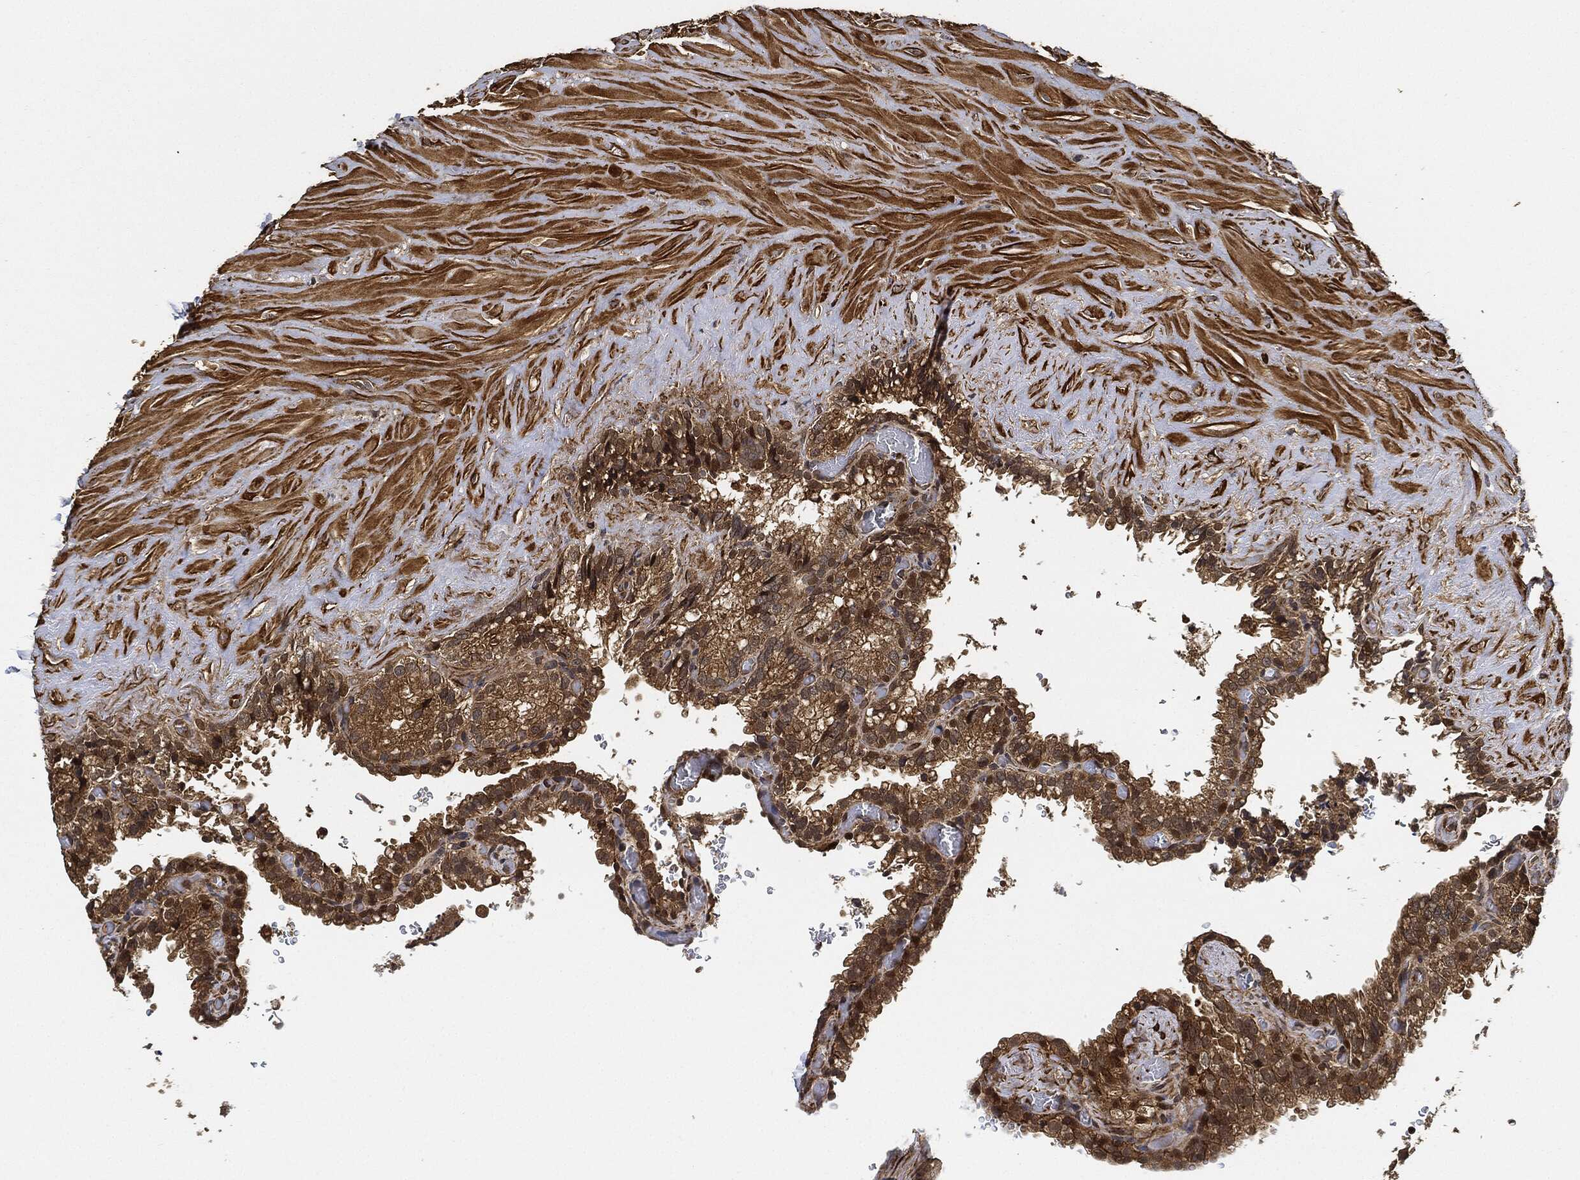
{"staining": {"intensity": "moderate", "quantity": ">75%", "location": "cytoplasmic/membranous"}, "tissue": "seminal vesicle", "cell_type": "Glandular cells", "image_type": "normal", "snomed": [{"axis": "morphology", "description": "Normal tissue, NOS"}, {"axis": "topography", "description": "Seminal veicle"}], "caption": "A brown stain labels moderate cytoplasmic/membranous expression of a protein in glandular cells of benign human seminal vesicle.", "gene": "CEP290", "patient": {"sex": "male", "age": 67}}